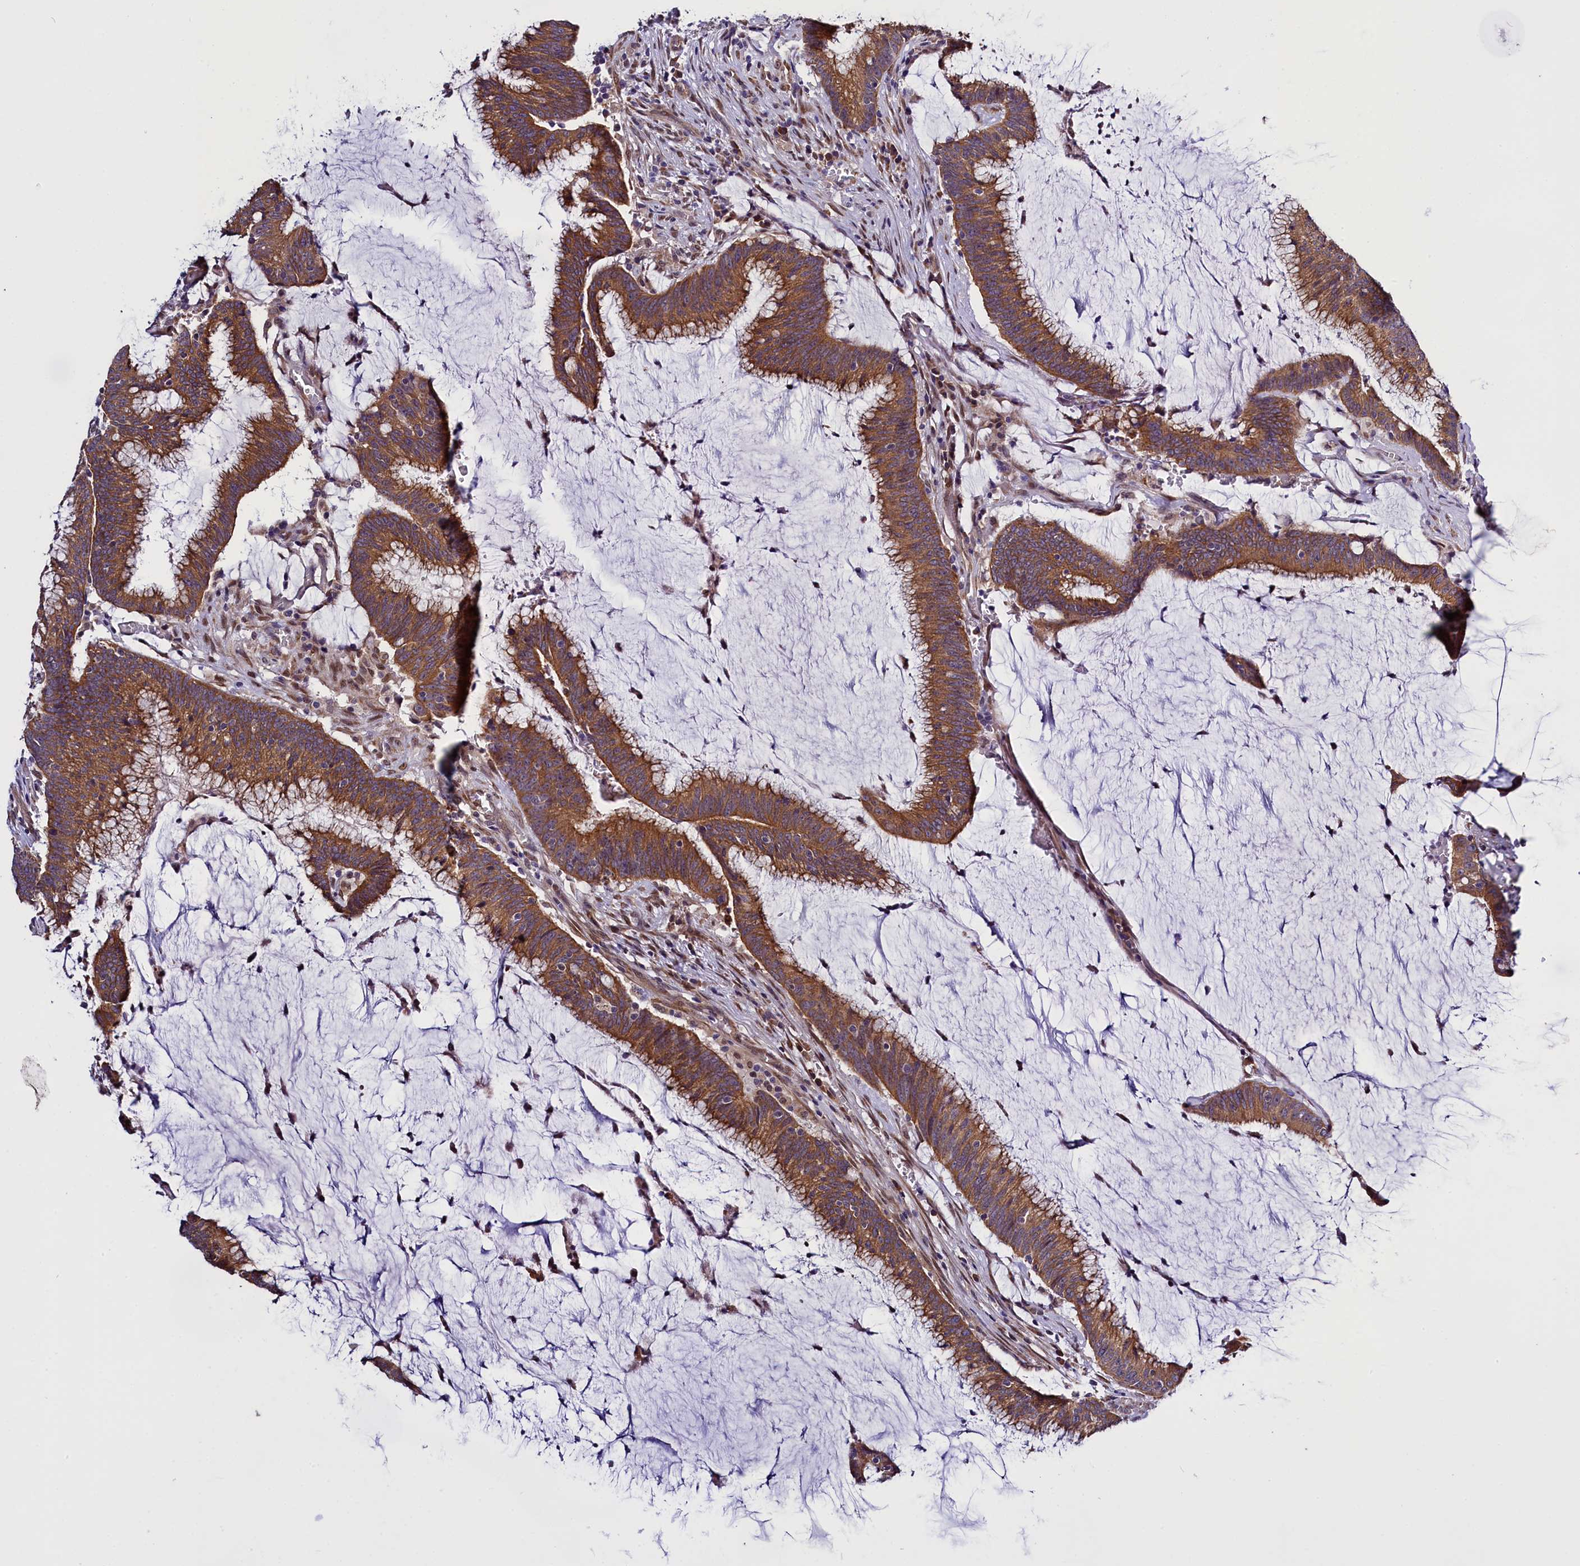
{"staining": {"intensity": "moderate", "quantity": ">75%", "location": "cytoplasmic/membranous"}, "tissue": "colorectal cancer", "cell_type": "Tumor cells", "image_type": "cancer", "snomed": [{"axis": "morphology", "description": "Adenocarcinoma, NOS"}, {"axis": "topography", "description": "Rectum"}], "caption": "Protein expression analysis of human colorectal cancer (adenocarcinoma) reveals moderate cytoplasmic/membranous positivity in about >75% of tumor cells.", "gene": "UACA", "patient": {"sex": "female", "age": 77}}